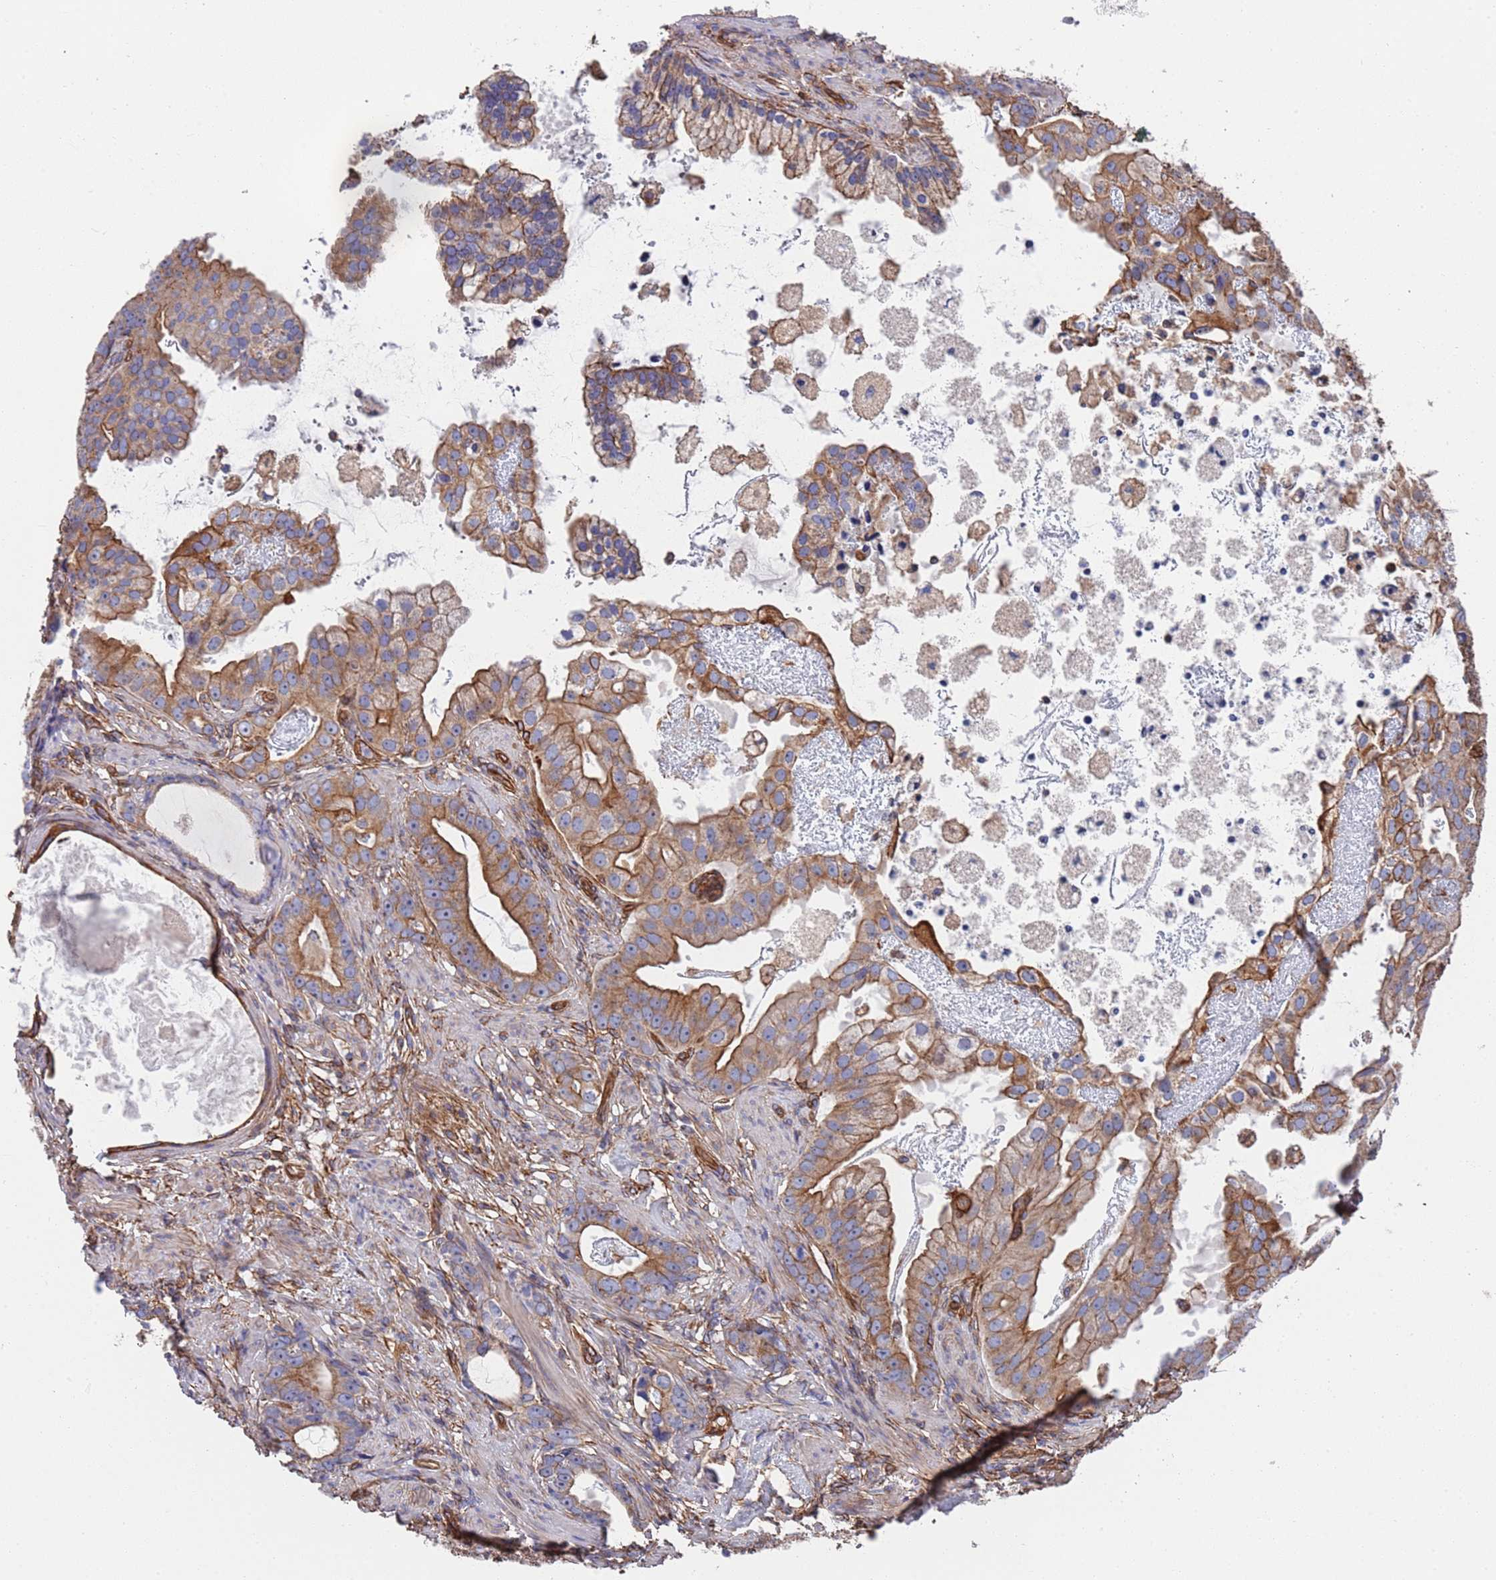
{"staining": {"intensity": "moderate", "quantity": ">75%", "location": "cytoplasmic/membranous"}, "tissue": "prostate cancer", "cell_type": "Tumor cells", "image_type": "cancer", "snomed": [{"axis": "morphology", "description": "Adenocarcinoma, Low grade"}, {"axis": "topography", "description": "Prostate"}], "caption": "Adenocarcinoma (low-grade) (prostate) stained for a protein (brown) demonstrates moderate cytoplasmic/membranous positive positivity in approximately >75% of tumor cells.", "gene": "JAKMIP2", "patient": {"sex": "male", "age": 71}}